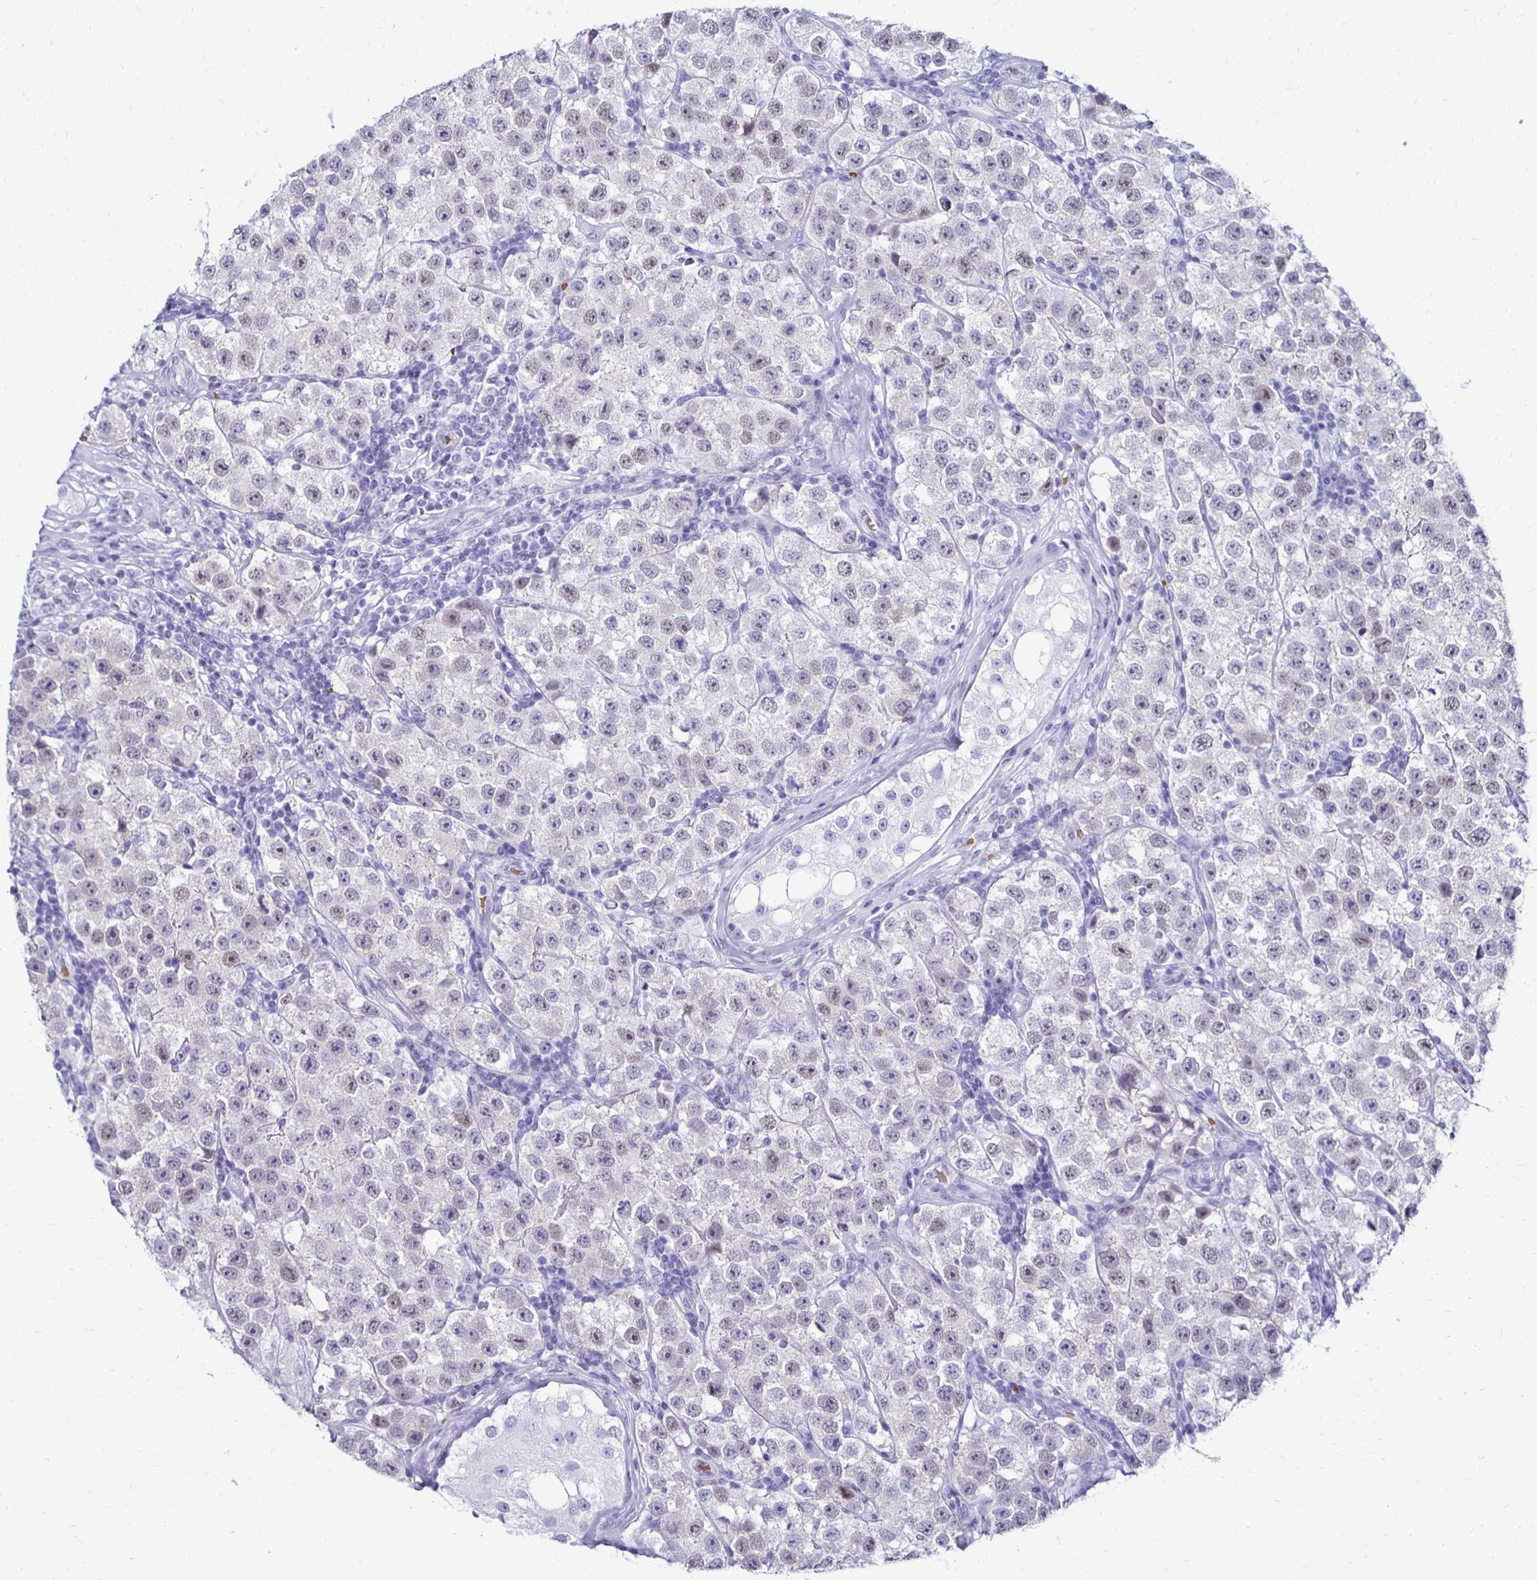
{"staining": {"intensity": "weak", "quantity": "25%-75%", "location": "nuclear"}, "tissue": "testis cancer", "cell_type": "Tumor cells", "image_type": "cancer", "snomed": [{"axis": "morphology", "description": "Seminoma, NOS"}, {"axis": "topography", "description": "Testis"}], "caption": "This photomicrograph shows immunohistochemistry (IHC) staining of testis cancer, with low weak nuclear staining in approximately 25%-75% of tumor cells.", "gene": "RHBDL3", "patient": {"sex": "male", "age": 34}}